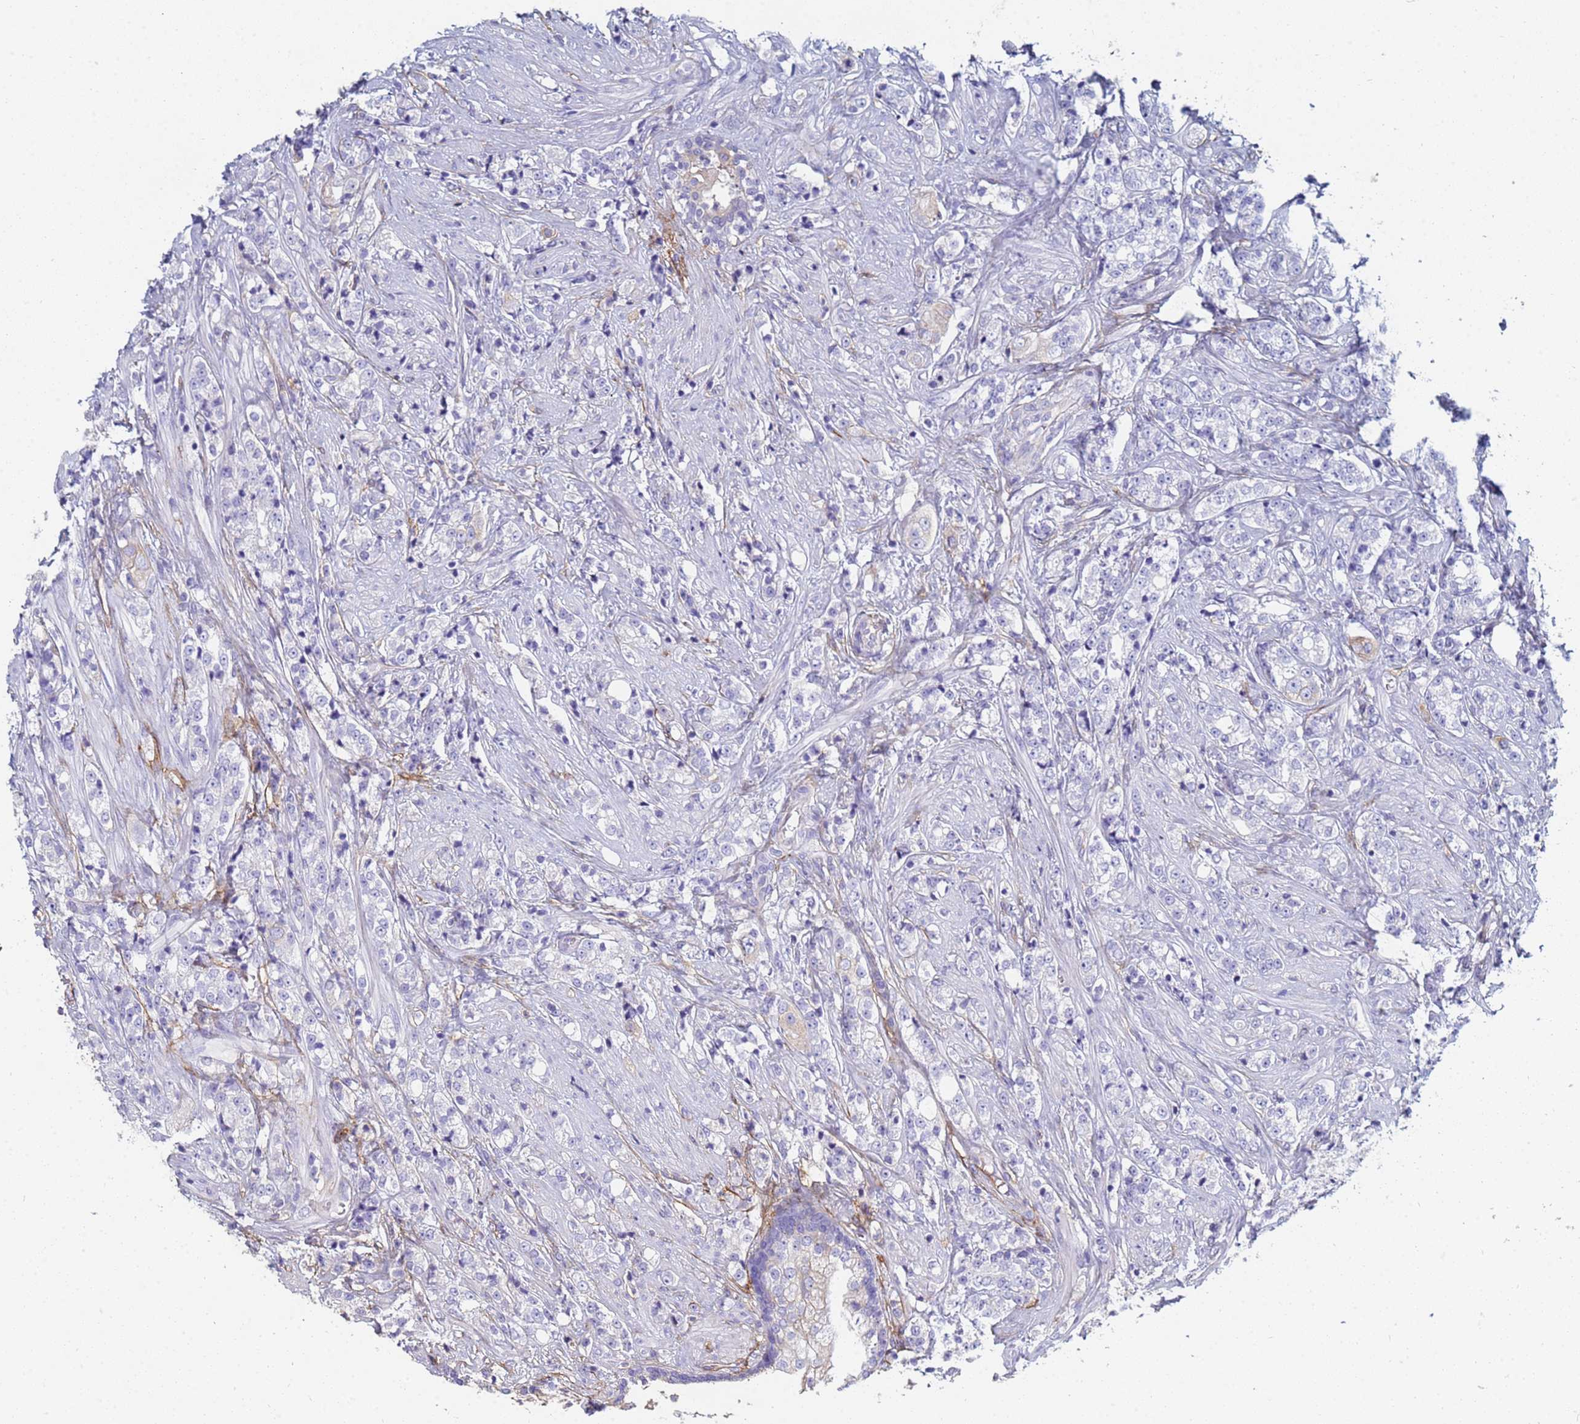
{"staining": {"intensity": "negative", "quantity": "none", "location": "none"}, "tissue": "prostate cancer", "cell_type": "Tumor cells", "image_type": "cancer", "snomed": [{"axis": "morphology", "description": "Adenocarcinoma, High grade"}, {"axis": "topography", "description": "Prostate"}], "caption": "This image is of high-grade adenocarcinoma (prostate) stained with IHC to label a protein in brown with the nuclei are counter-stained blue. There is no expression in tumor cells. (Brightfield microscopy of DAB immunohistochemistry (IHC) at high magnification).", "gene": "ABCA8", "patient": {"sex": "male", "age": 69}}